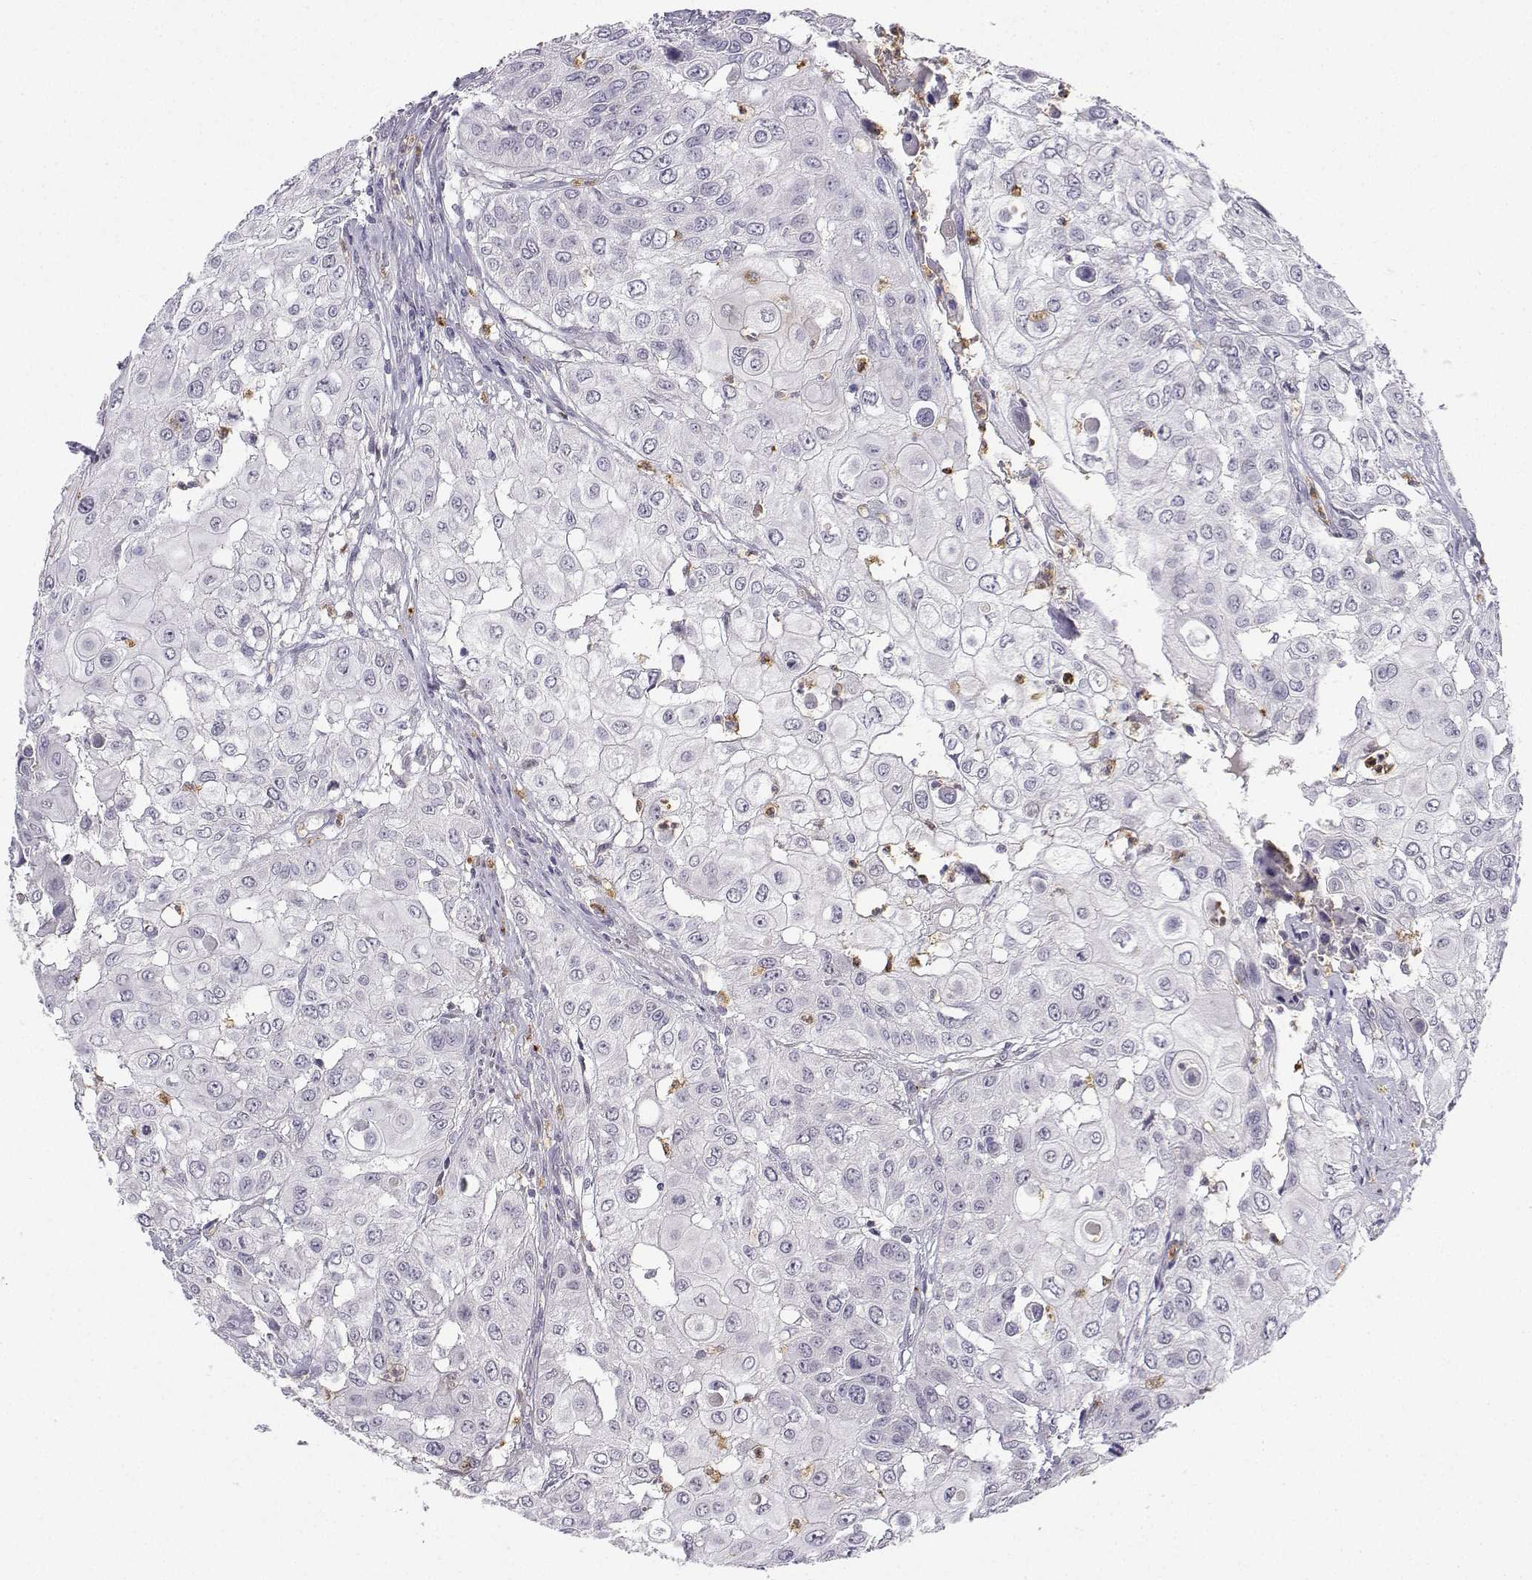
{"staining": {"intensity": "negative", "quantity": "none", "location": "none"}, "tissue": "urothelial cancer", "cell_type": "Tumor cells", "image_type": "cancer", "snomed": [{"axis": "morphology", "description": "Urothelial carcinoma, High grade"}, {"axis": "topography", "description": "Urinary bladder"}], "caption": "This is an IHC image of human urothelial cancer. There is no positivity in tumor cells.", "gene": "CALY", "patient": {"sex": "female", "age": 79}}